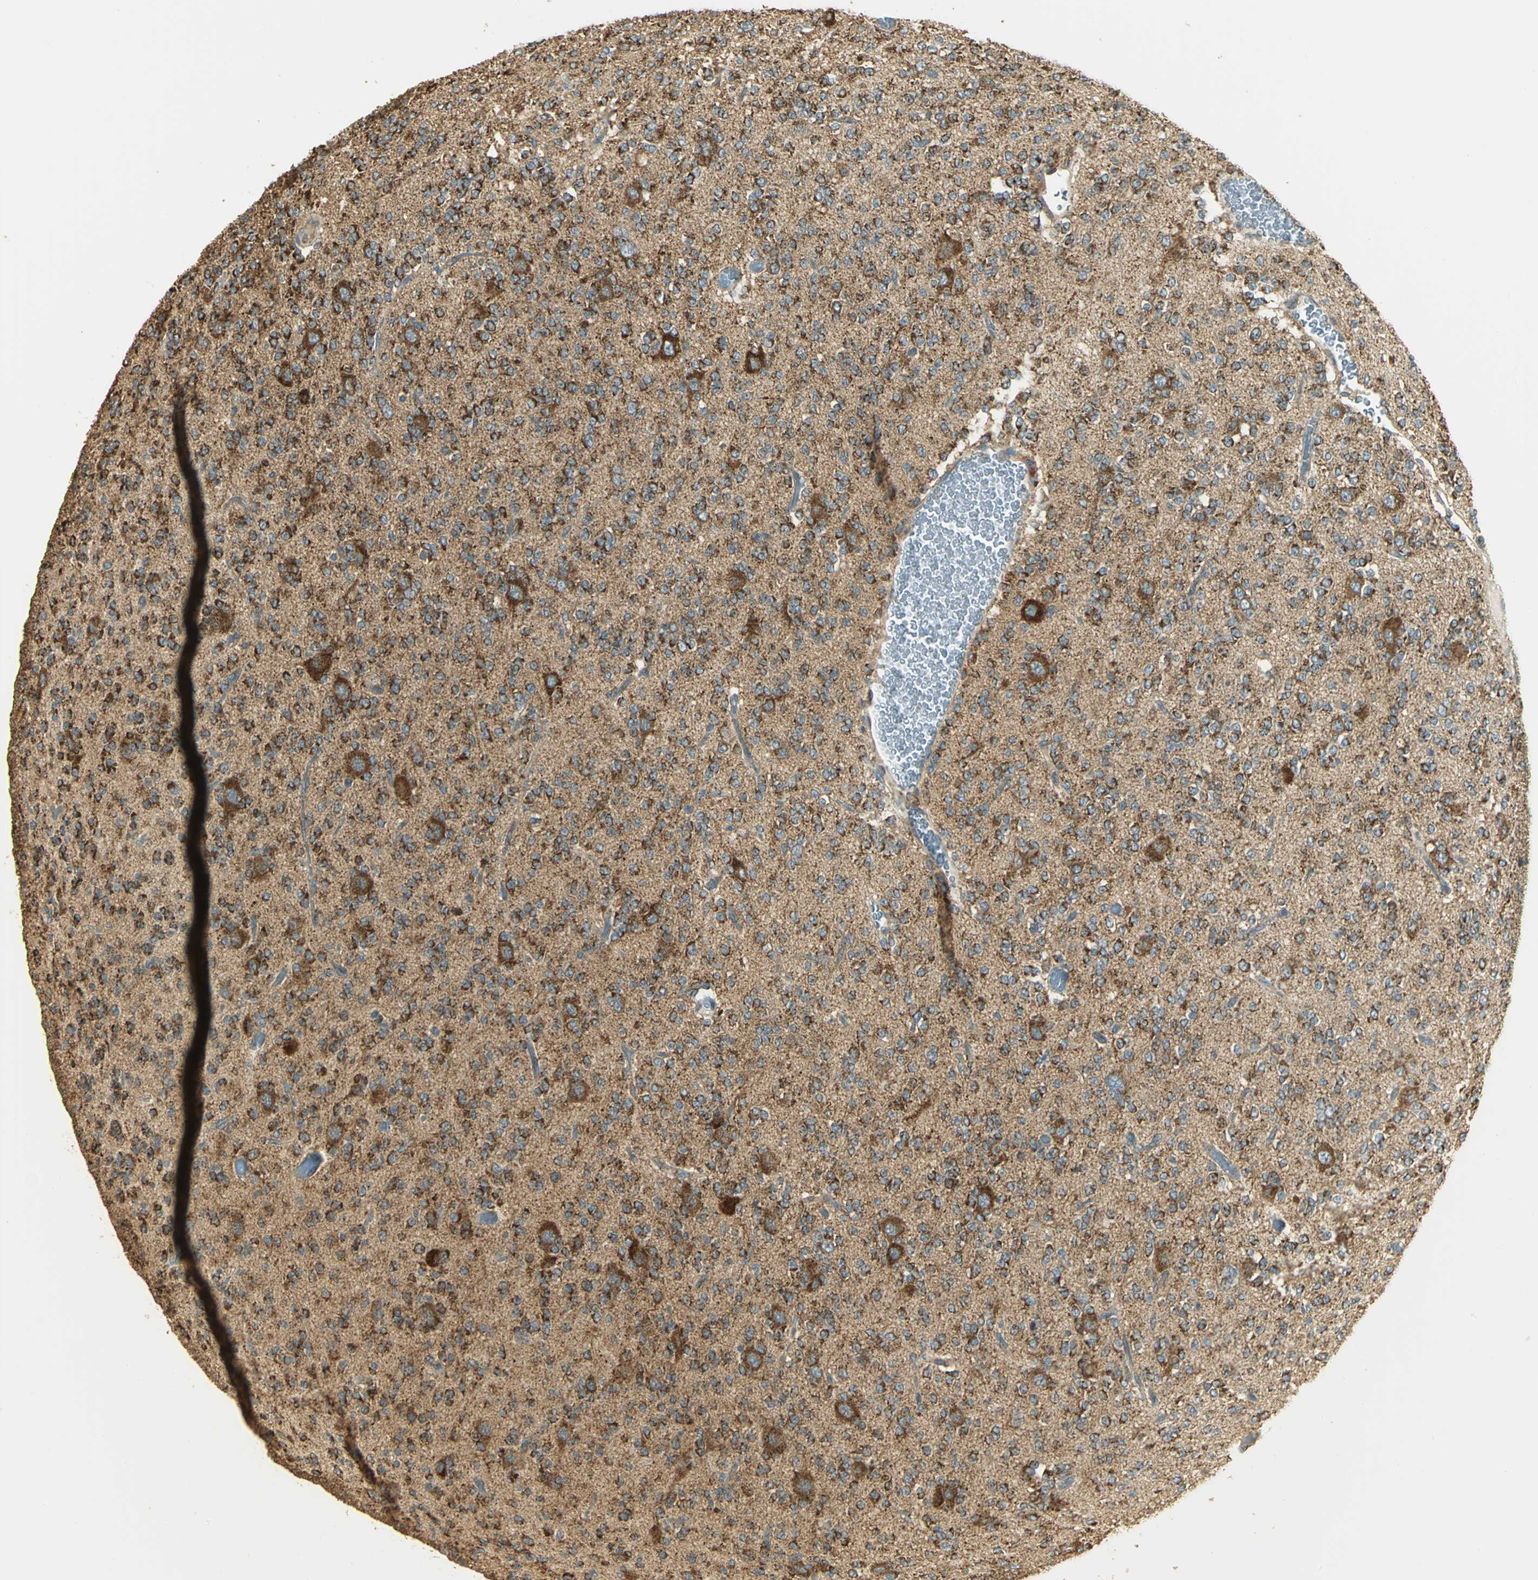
{"staining": {"intensity": "strong", "quantity": ">75%", "location": "cytoplasmic/membranous"}, "tissue": "glioma", "cell_type": "Tumor cells", "image_type": "cancer", "snomed": [{"axis": "morphology", "description": "Glioma, malignant, Low grade"}, {"axis": "topography", "description": "Brain"}], "caption": "Brown immunohistochemical staining in glioma exhibits strong cytoplasmic/membranous expression in about >75% of tumor cells.", "gene": "RARS1", "patient": {"sex": "male", "age": 38}}